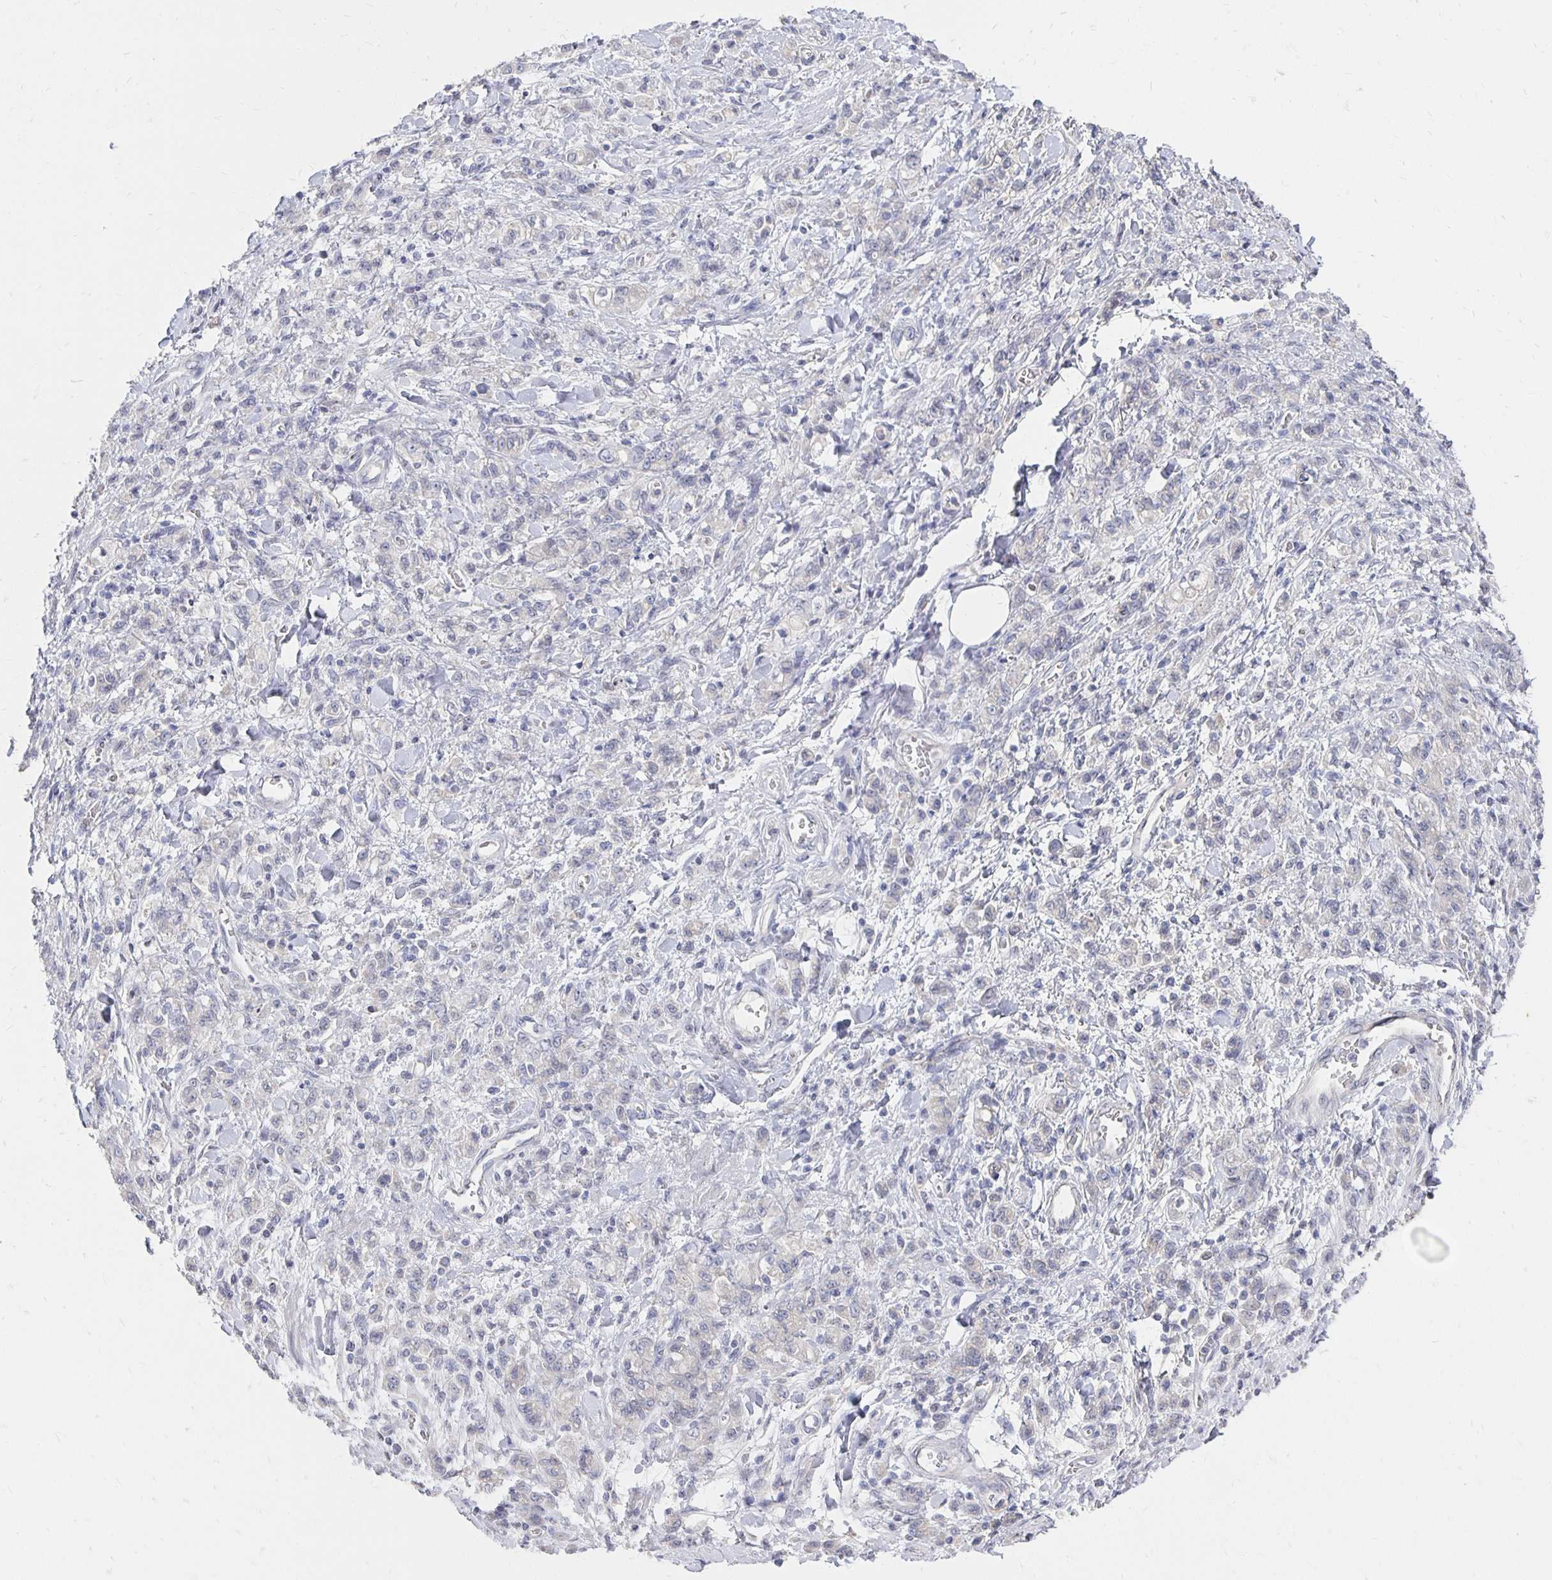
{"staining": {"intensity": "negative", "quantity": "none", "location": "none"}, "tissue": "stomach cancer", "cell_type": "Tumor cells", "image_type": "cancer", "snomed": [{"axis": "morphology", "description": "Adenocarcinoma, NOS"}, {"axis": "topography", "description": "Stomach"}], "caption": "Tumor cells are negative for protein expression in human stomach adenocarcinoma.", "gene": "FKRP", "patient": {"sex": "male", "age": 77}}